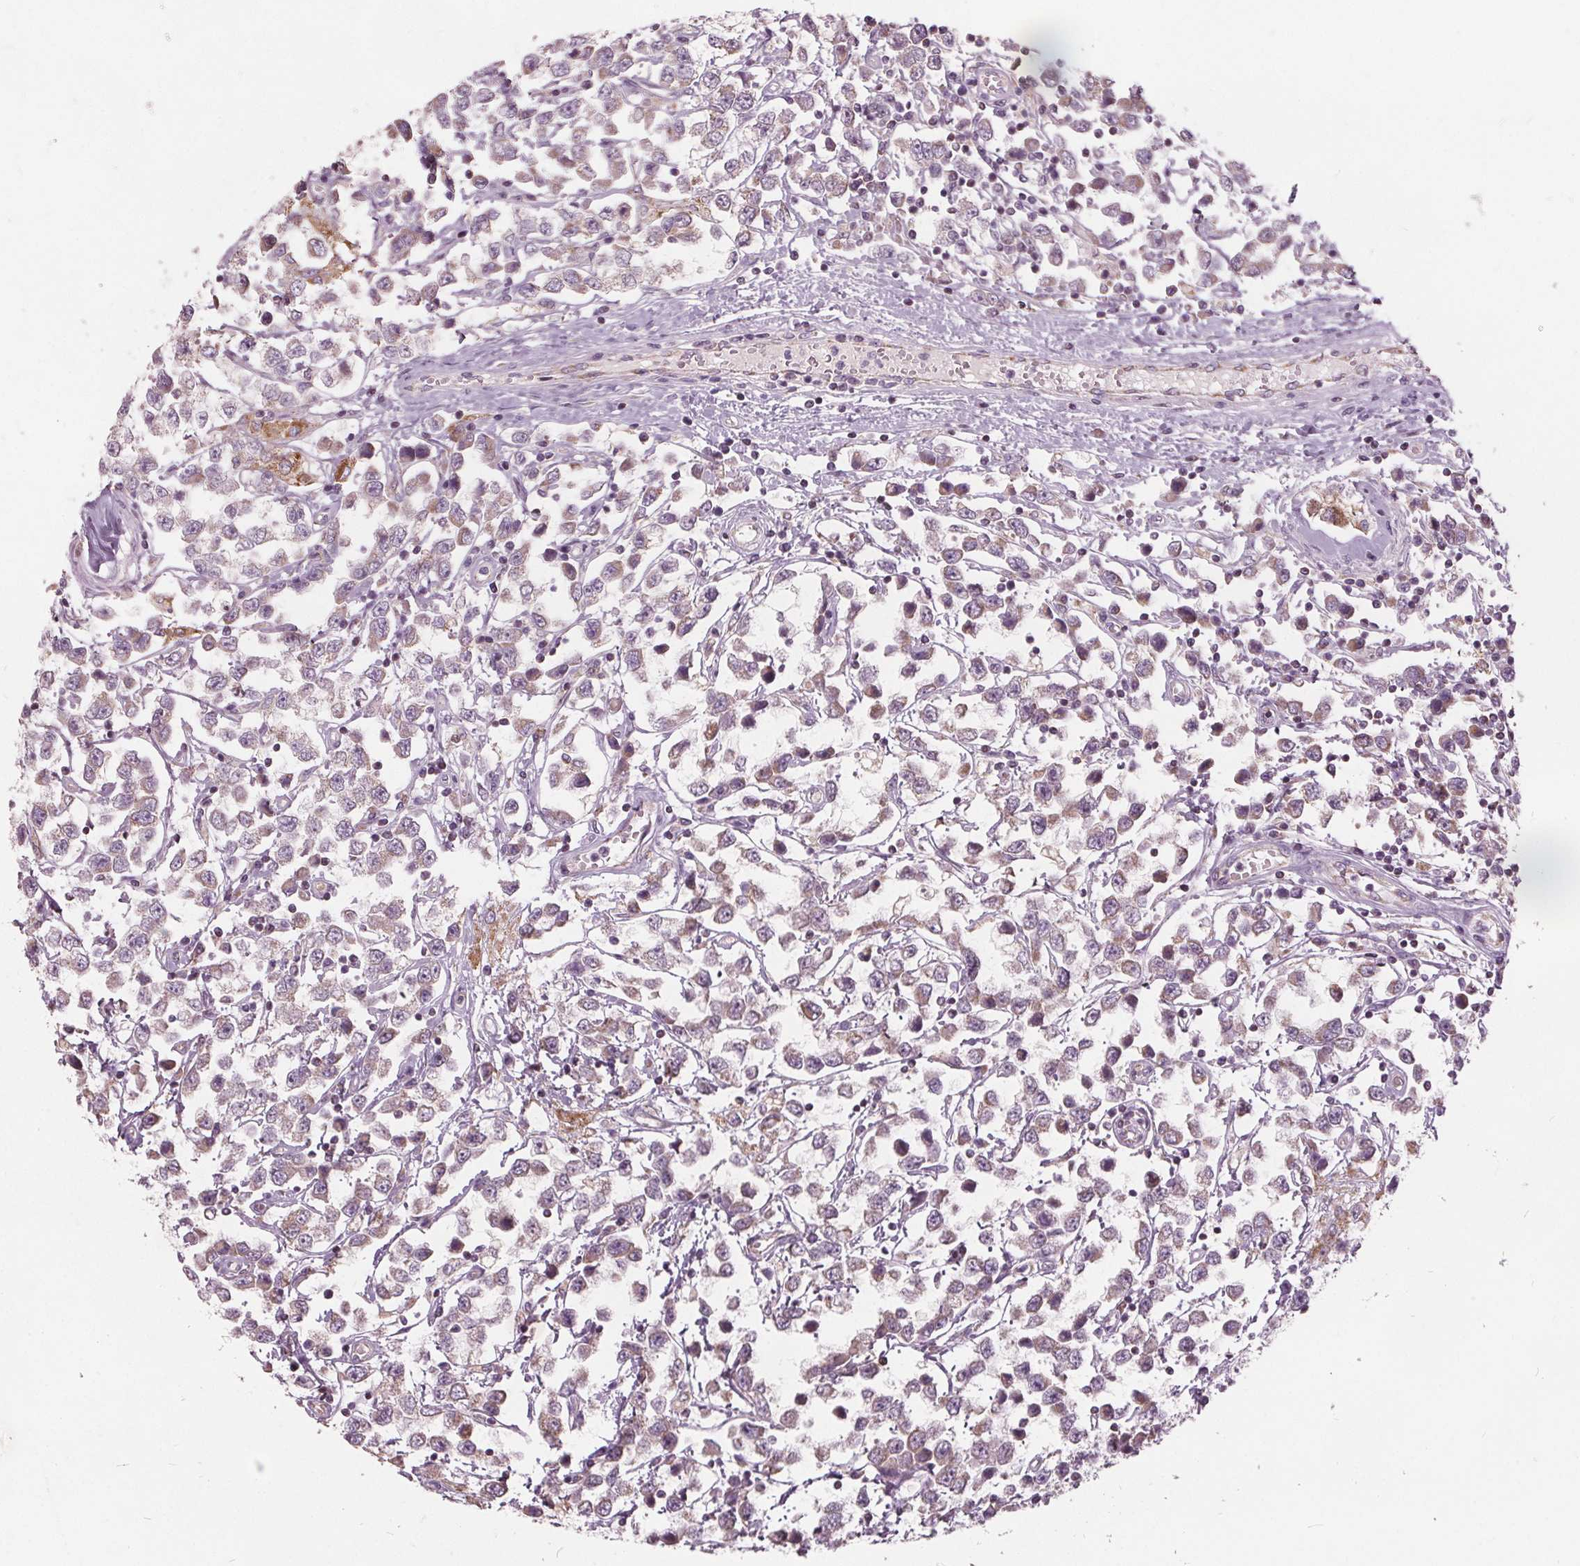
{"staining": {"intensity": "weak", "quantity": "25%-75%", "location": "cytoplasmic/membranous"}, "tissue": "testis cancer", "cell_type": "Tumor cells", "image_type": "cancer", "snomed": [{"axis": "morphology", "description": "Seminoma, NOS"}, {"axis": "topography", "description": "Testis"}], "caption": "Immunohistochemical staining of human seminoma (testis) demonstrates weak cytoplasmic/membranous protein positivity in about 25%-75% of tumor cells.", "gene": "ECI2", "patient": {"sex": "male", "age": 34}}